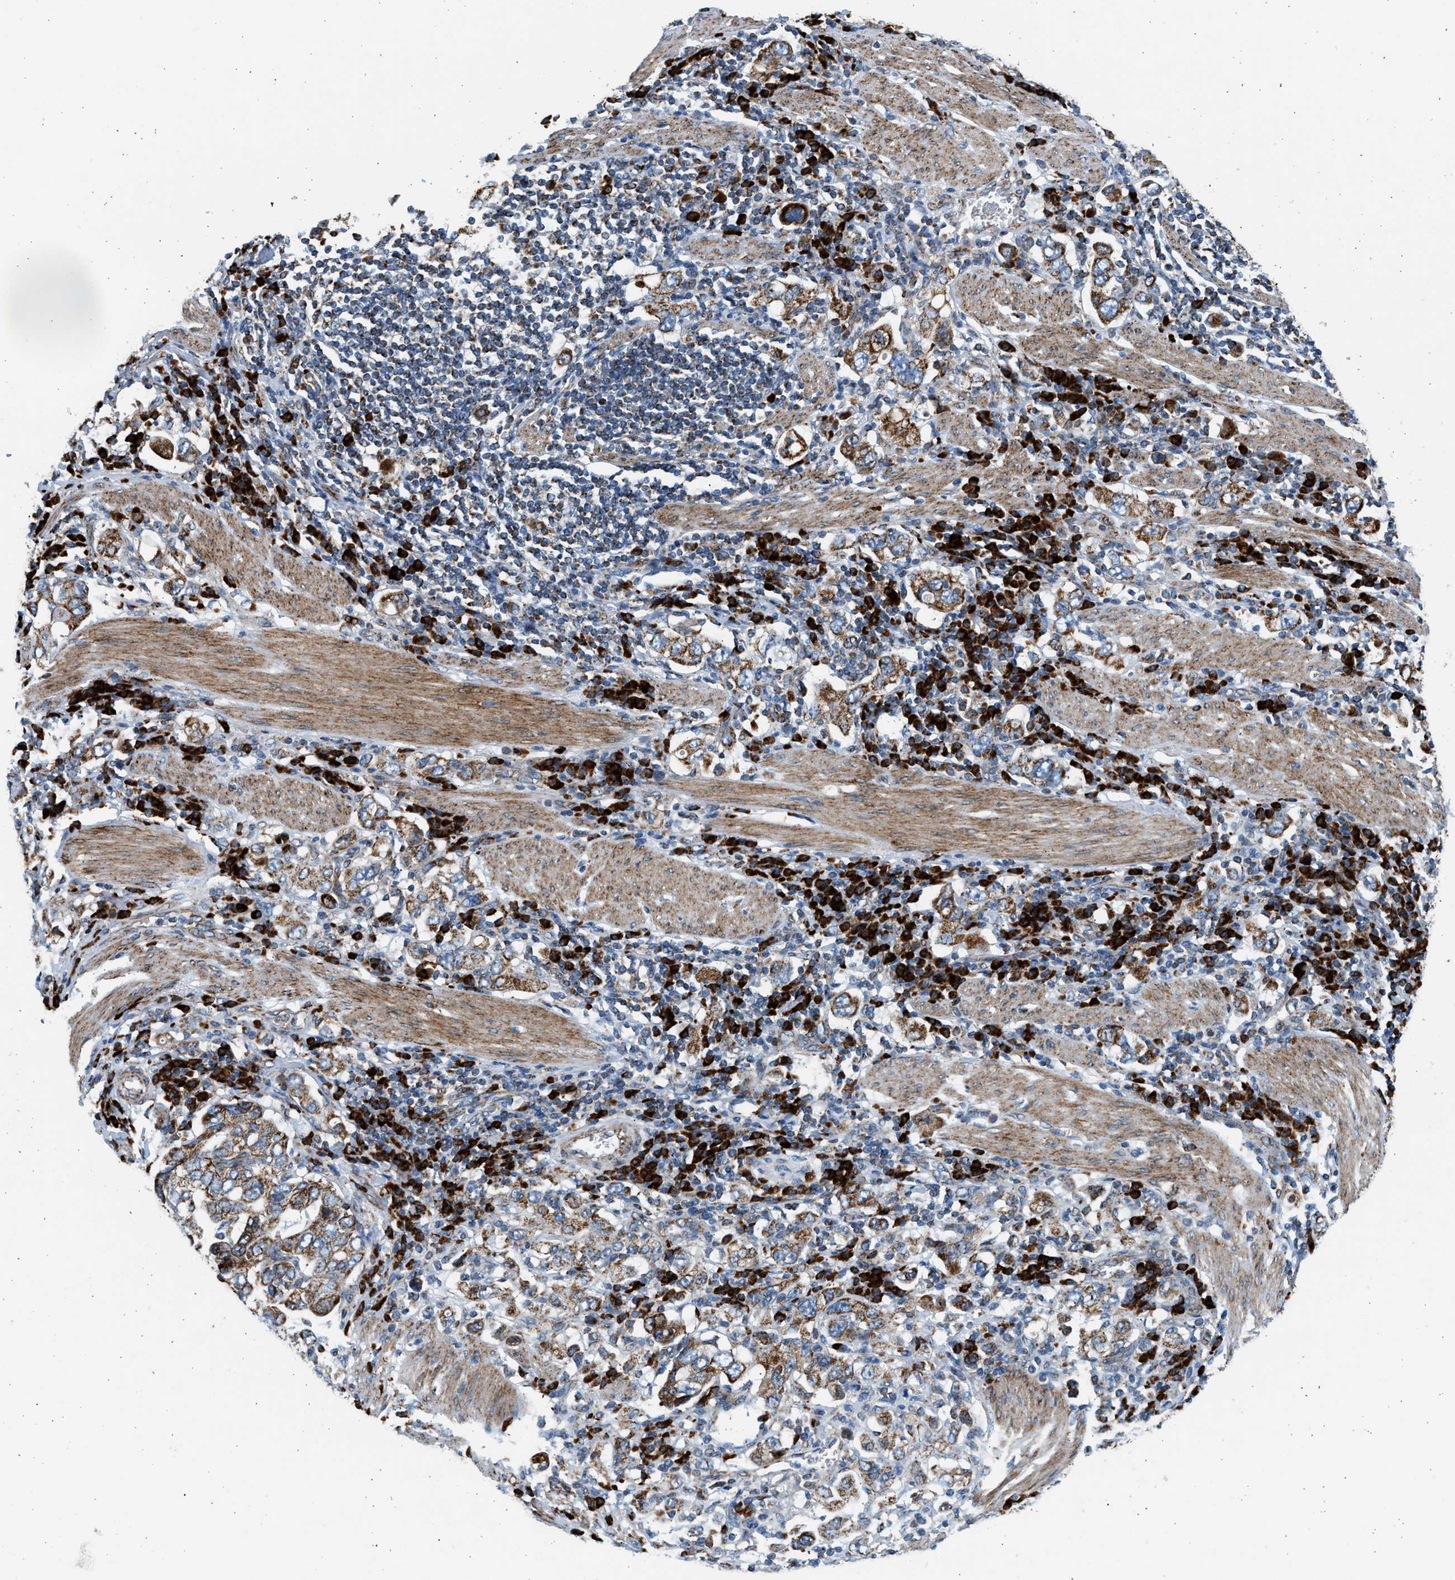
{"staining": {"intensity": "strong", "quantity": ">75%", "location": "cytoplasmic/membranous"}, "tissue": "stomach cancer", "cell_type": "Tumor cells", "image_type": "cancer", "snomed": [{"axis": "morphology", "description": "Adenocarcinoma, NOS"}, {"axis": "topography", "description": "Stomach, upper"}], "caption": "A photomicrograph of human adenocarcinoma (stomach) stained for a protein exhibits strong cytoplasmic/membranous brown staining in tumor cells.", "gene": "KCNMB3", "patient": {"sex": "male", "age": 62}}